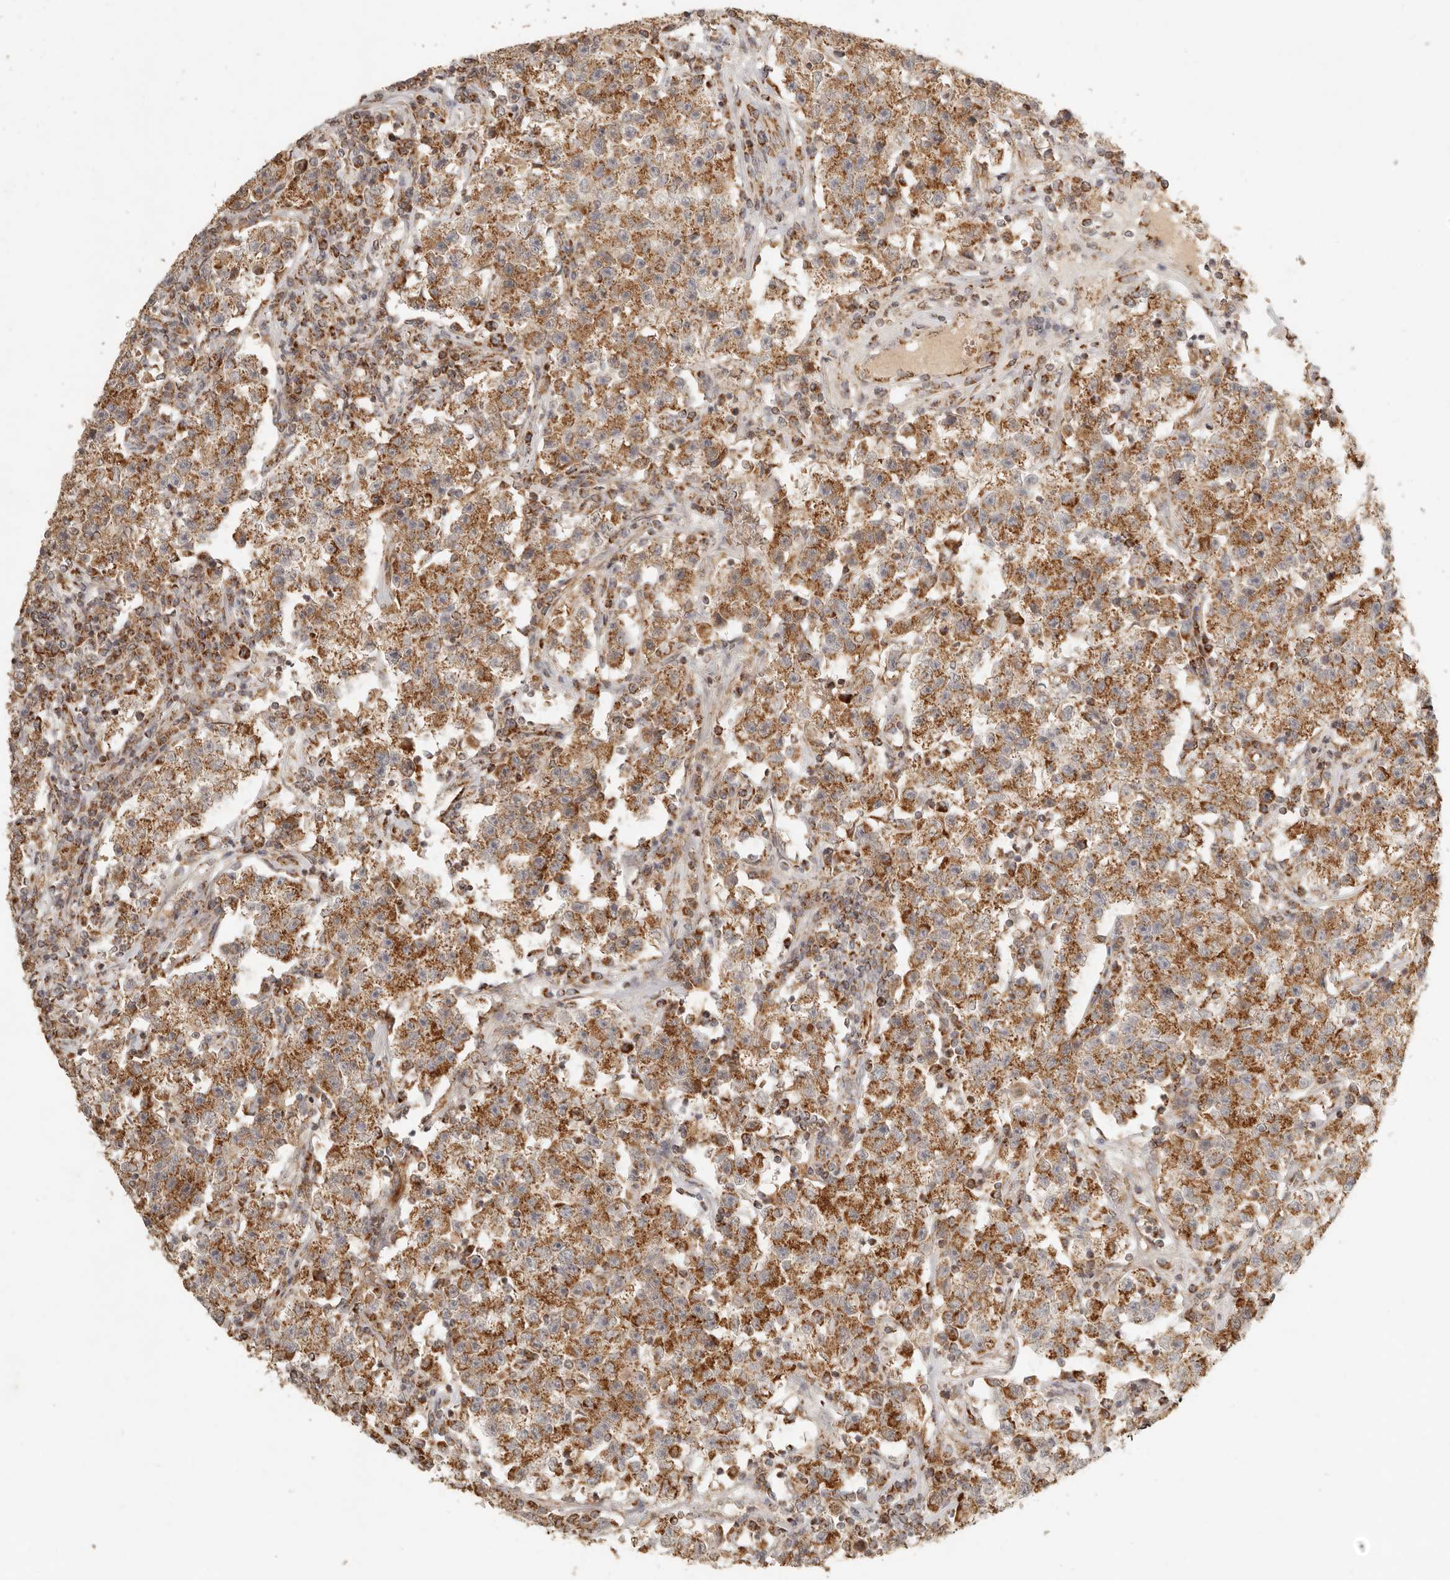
{"staining": {"intensity": "moderate", "quantity": ">75%", "location": "cytoplasmic/membranous"}, "tissue": "testis cancer", "cell_type": "Tumor cells", "image_type": "cancer", "snomed": [{"axis": "morphology", "description": "Seminoma, NOS"}, {"axis": "topography", "description": "Testis"}], "caption": "Human testis seminoma stained for a protein (brown) exhibits moderate cytoplasmic/membranous positive staining in about >75% of tumor cells.", "gene": "MRPL55", "patient": {"sex": "male", "age": 22}}